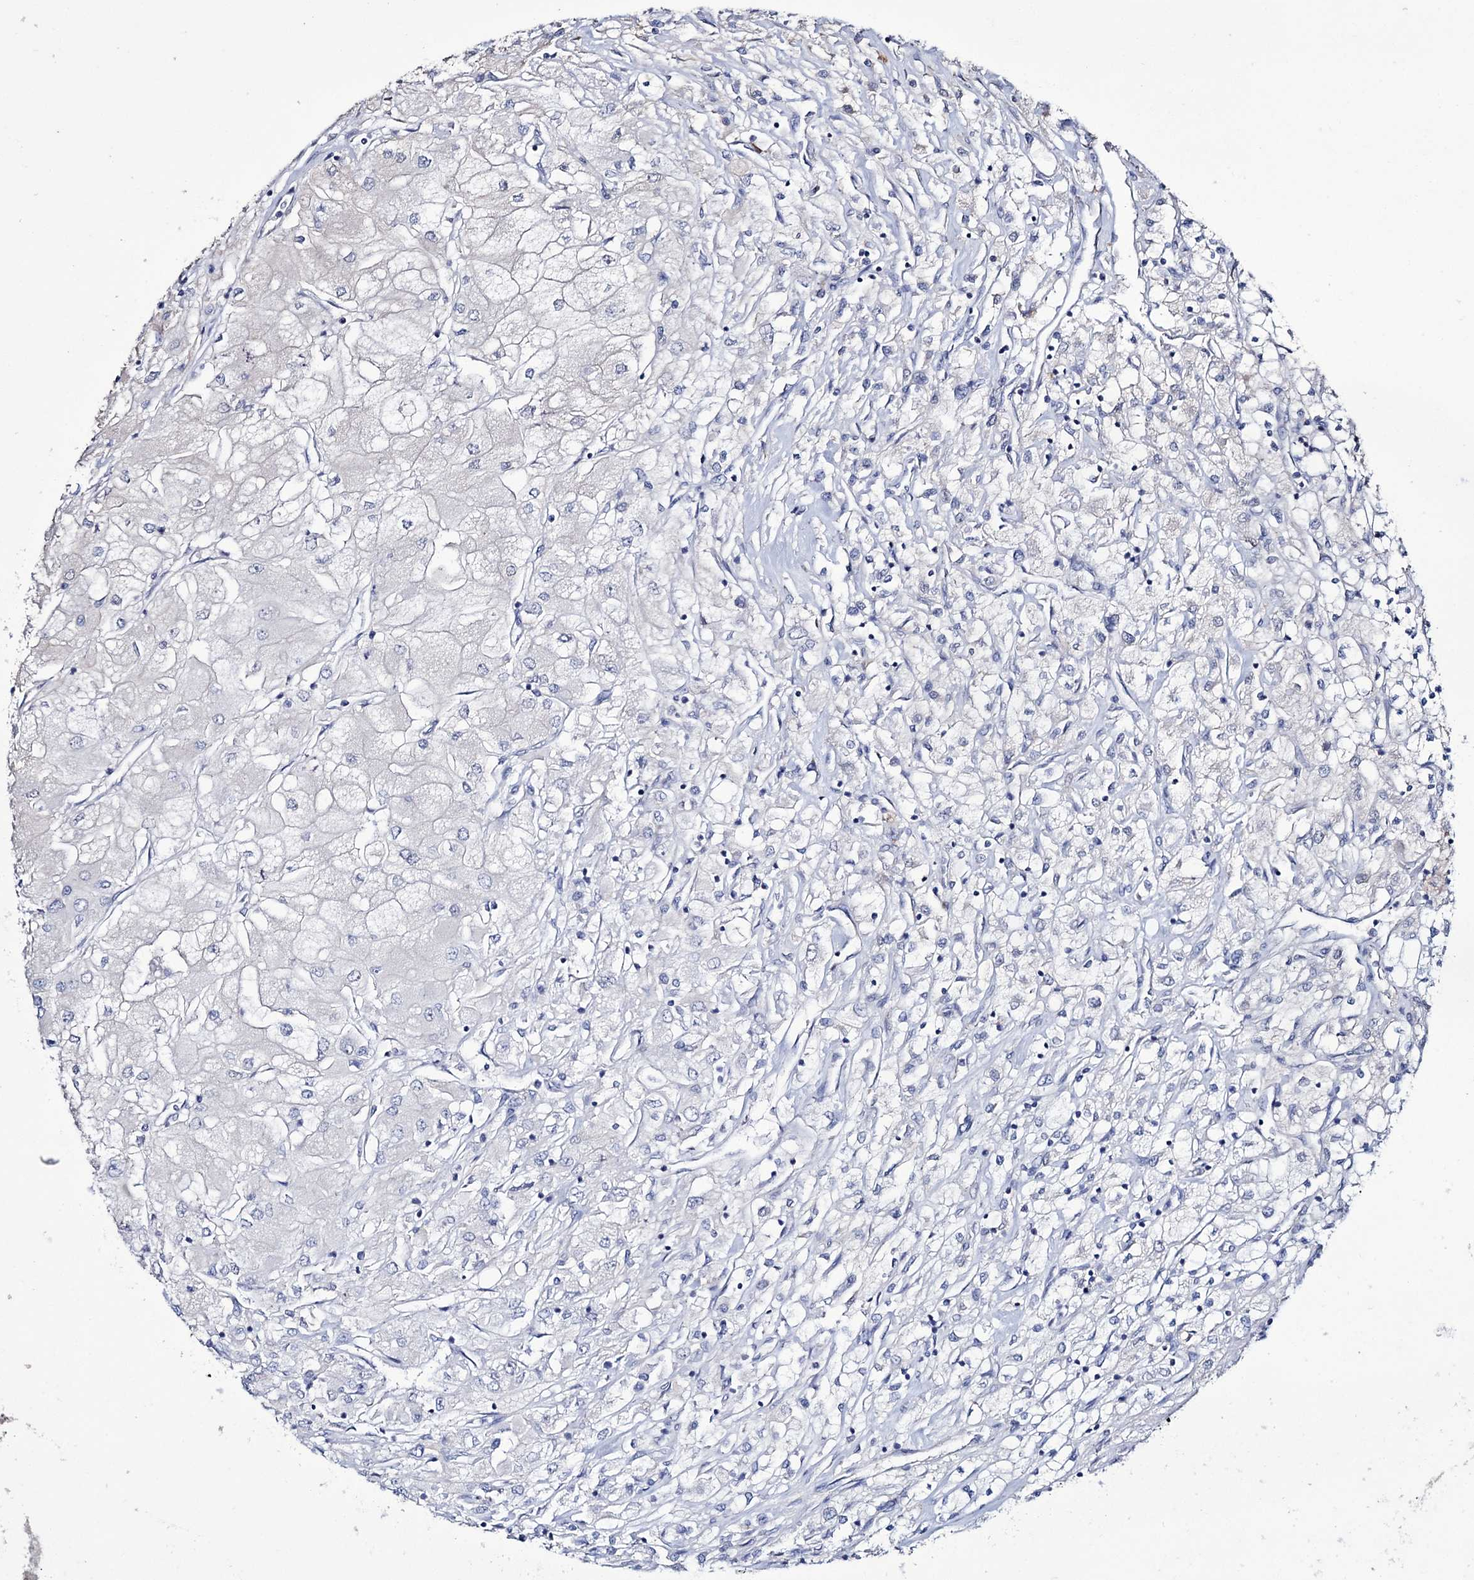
{"staining": {"intensity": "negative", "quantity": "none", "location": "none"}, "tissue": "renal cancer", "cell_type": "Tumor cells", "image_type": "cancer", "snomed": [{"axis": "morphology", "description": "Adenocarcinoma, NOS"}, {"axis": "topography", "description": "Kidney"}], "caption": "Renal cancer was stained to show a protein in brown. There is no significant expression in tumor cells. (Brightfield microscopy of DAB (3,3'-diaminobenzidine) IHC at high magnification).", "gene": "EPB41L5", "patient": {"sex": "male", "age": 80}}